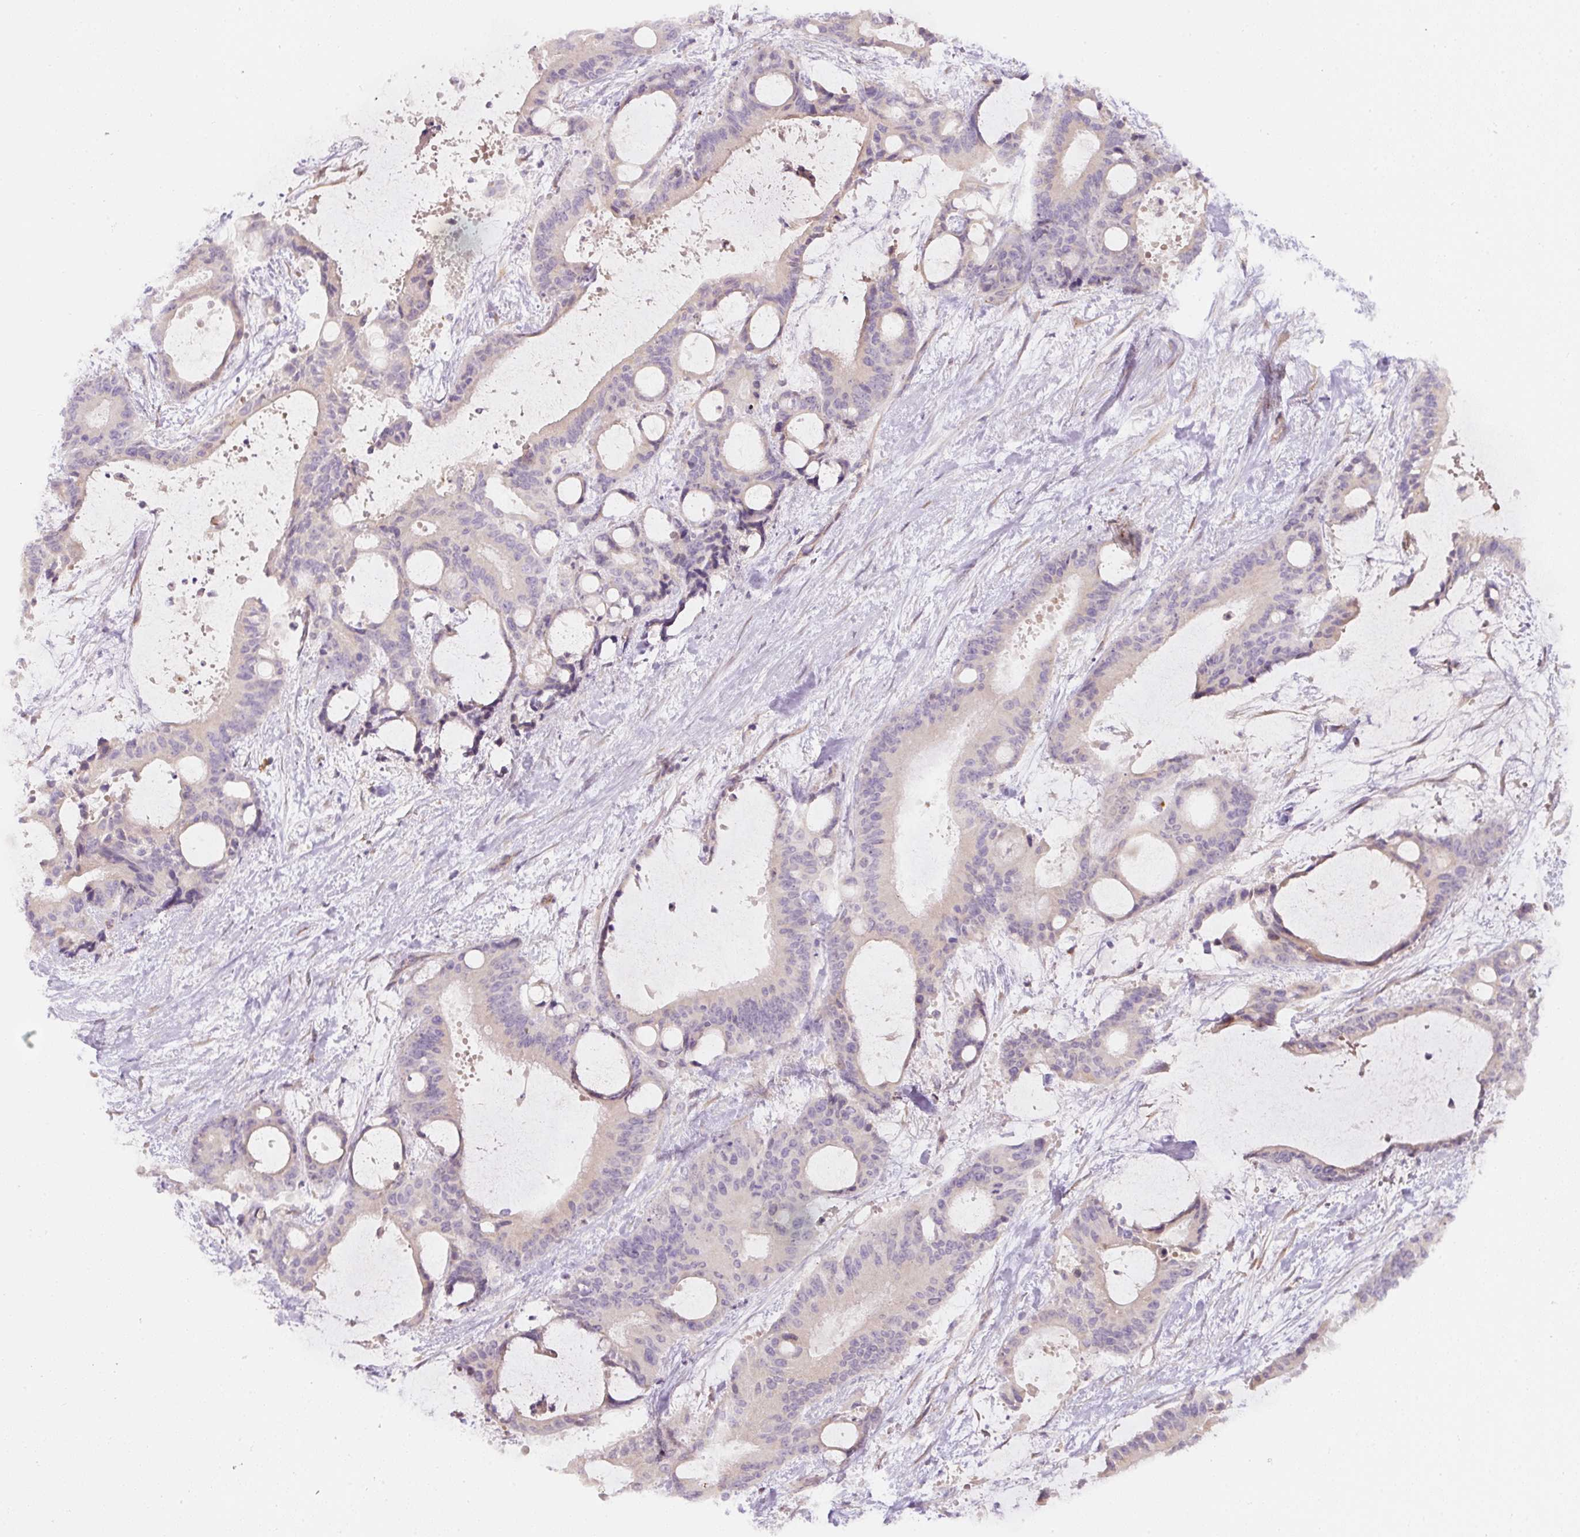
{"staining": {"intensity": "negative", "quantity": "none", "location": "none"}, "tissue": "liver cancer", "cell_type": "Tumor cells", "image_type": "cancer", "snomed": [{"axis": "morphology", "description": "Normal tissue, NOS"}, {"axis": "morphology", "description": "Cholangiocarcinoma"}, {"axis": "topography", "description": "Liver"}, {"axis": "topography", "description": "Peripheral nerve tissue"}], "caption": "The IHC histopathology image has no significant staining in tumor cells of liver cancer tissue.", "gene": "NBPF11", "patient": {"sex": "female", "age": 73}}